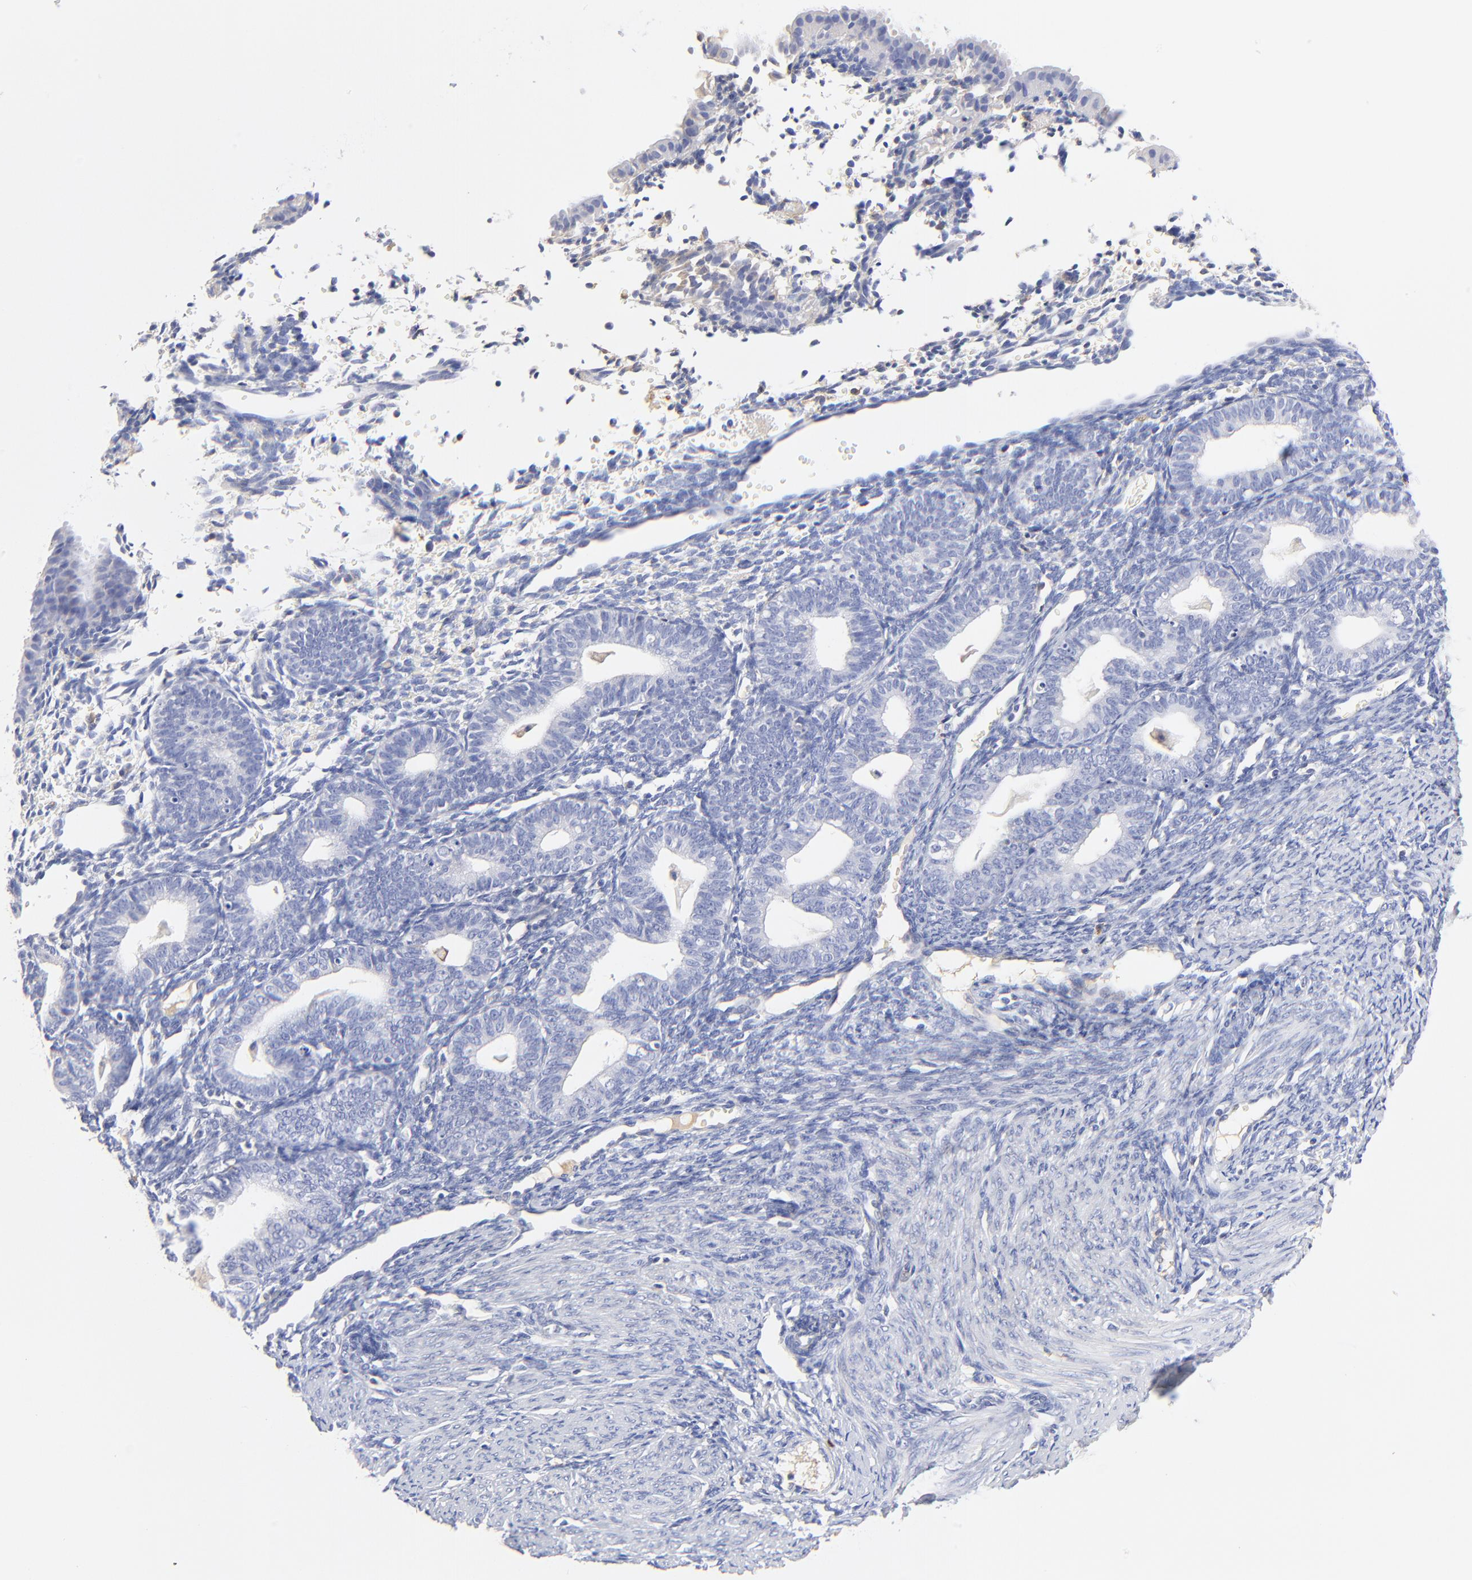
{"staining": {"intensity": "negative", "quantity": "none", "location": "none"}, "tissue": "endometrium", "cell_type": "Cells in endometrial stroma", "image_type": "normal", "snomed": [{"axis": "morphology", "description": "Normal tissue, NOS"}, {"axis": "topography", "description": "Endometrium"}], "caption": "Image shows no protein positivity in cells in endometrial stroma of normal endometrium.", "gene": "MDGA2", "patient": {"sex": "female", "age": 61}}